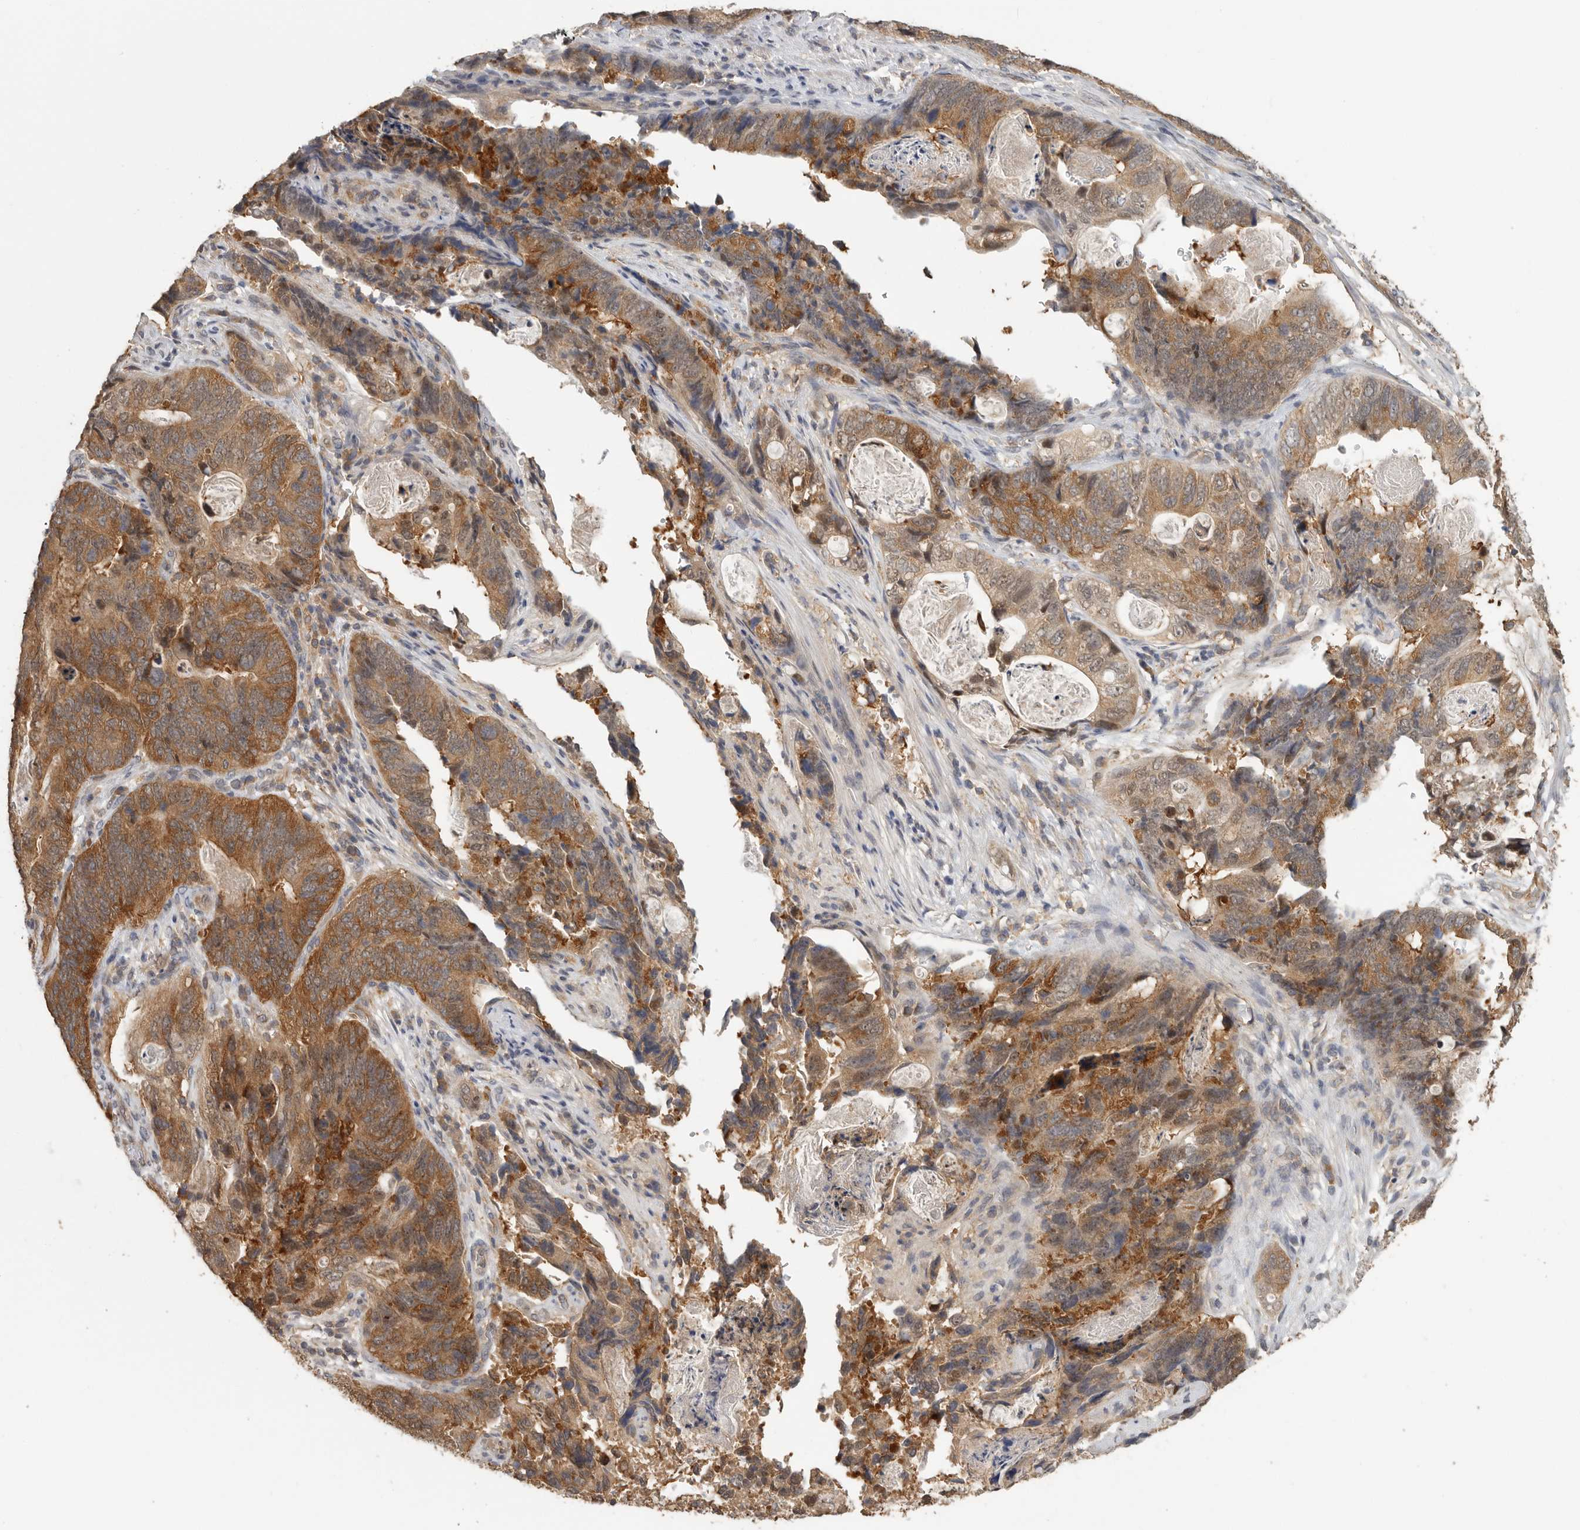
{"staining": {"intensity": "strong", "quantity": "25%-75%", "location": "cytoplasmic/membranous"}, "tissue": "stomach cancer", "cell_type": "Tumor cells", "image_type": "cancer", "snomed": [{"axis": "morphology", "description": "Normal tissue, NOS"}, {"axis": "morphology", "description": "Adenocarcinoma, NOS"}, {"axis": "topography", "description": "Stomach"}], "caption": "This photomicrograph reveals stomach adenocarcinoma stained with immunohistochemistry to label a protein in brown. The cytoplasmic/membranous of tumor cells show strong positivity for the protein. Nuclei are counter-stained blue.", "gene": "CCT8", "patient": {"sex": "female", "age": 89}}